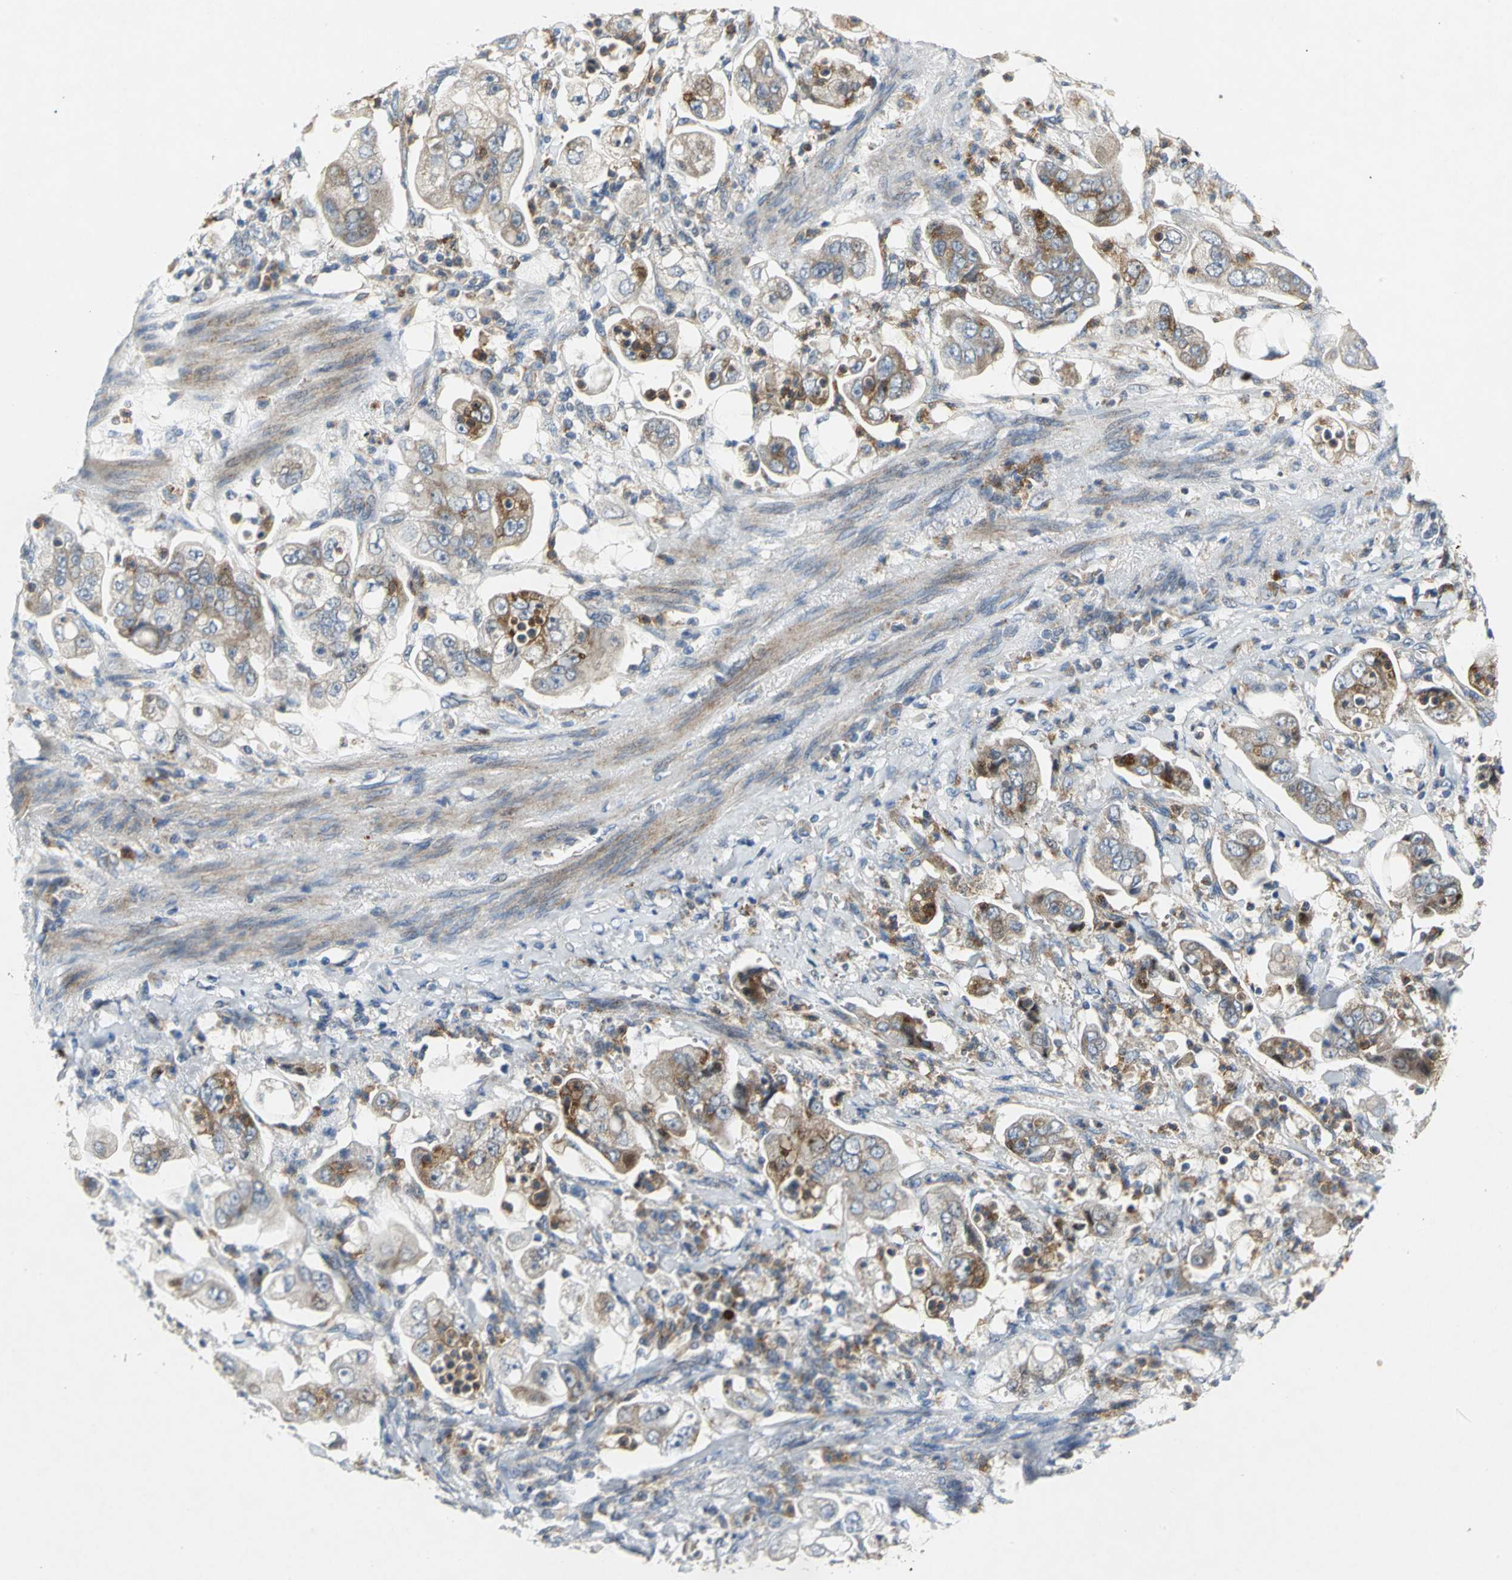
{"staining": {"intensity": "weak", "quantity": ">75%", "location": "cytoplasmic/membranous"}, "tissue": "stomach cancer", "cell_type": "Tumor cells", "image_type": "cancer", "snomed": [{"axis": "morphology", "description": "Adenocarcinoma, NOS"}, {"axis": "topography", "description": "Stomach"}], "caption": "A low amount of weak cytoplasmic/membranous staining is identified in approximately >75% of tumor cells in stomach adenocarcinoma tissue.", "gene": "SPPL2B", "patient": {"sex": "male", "age": 62}}